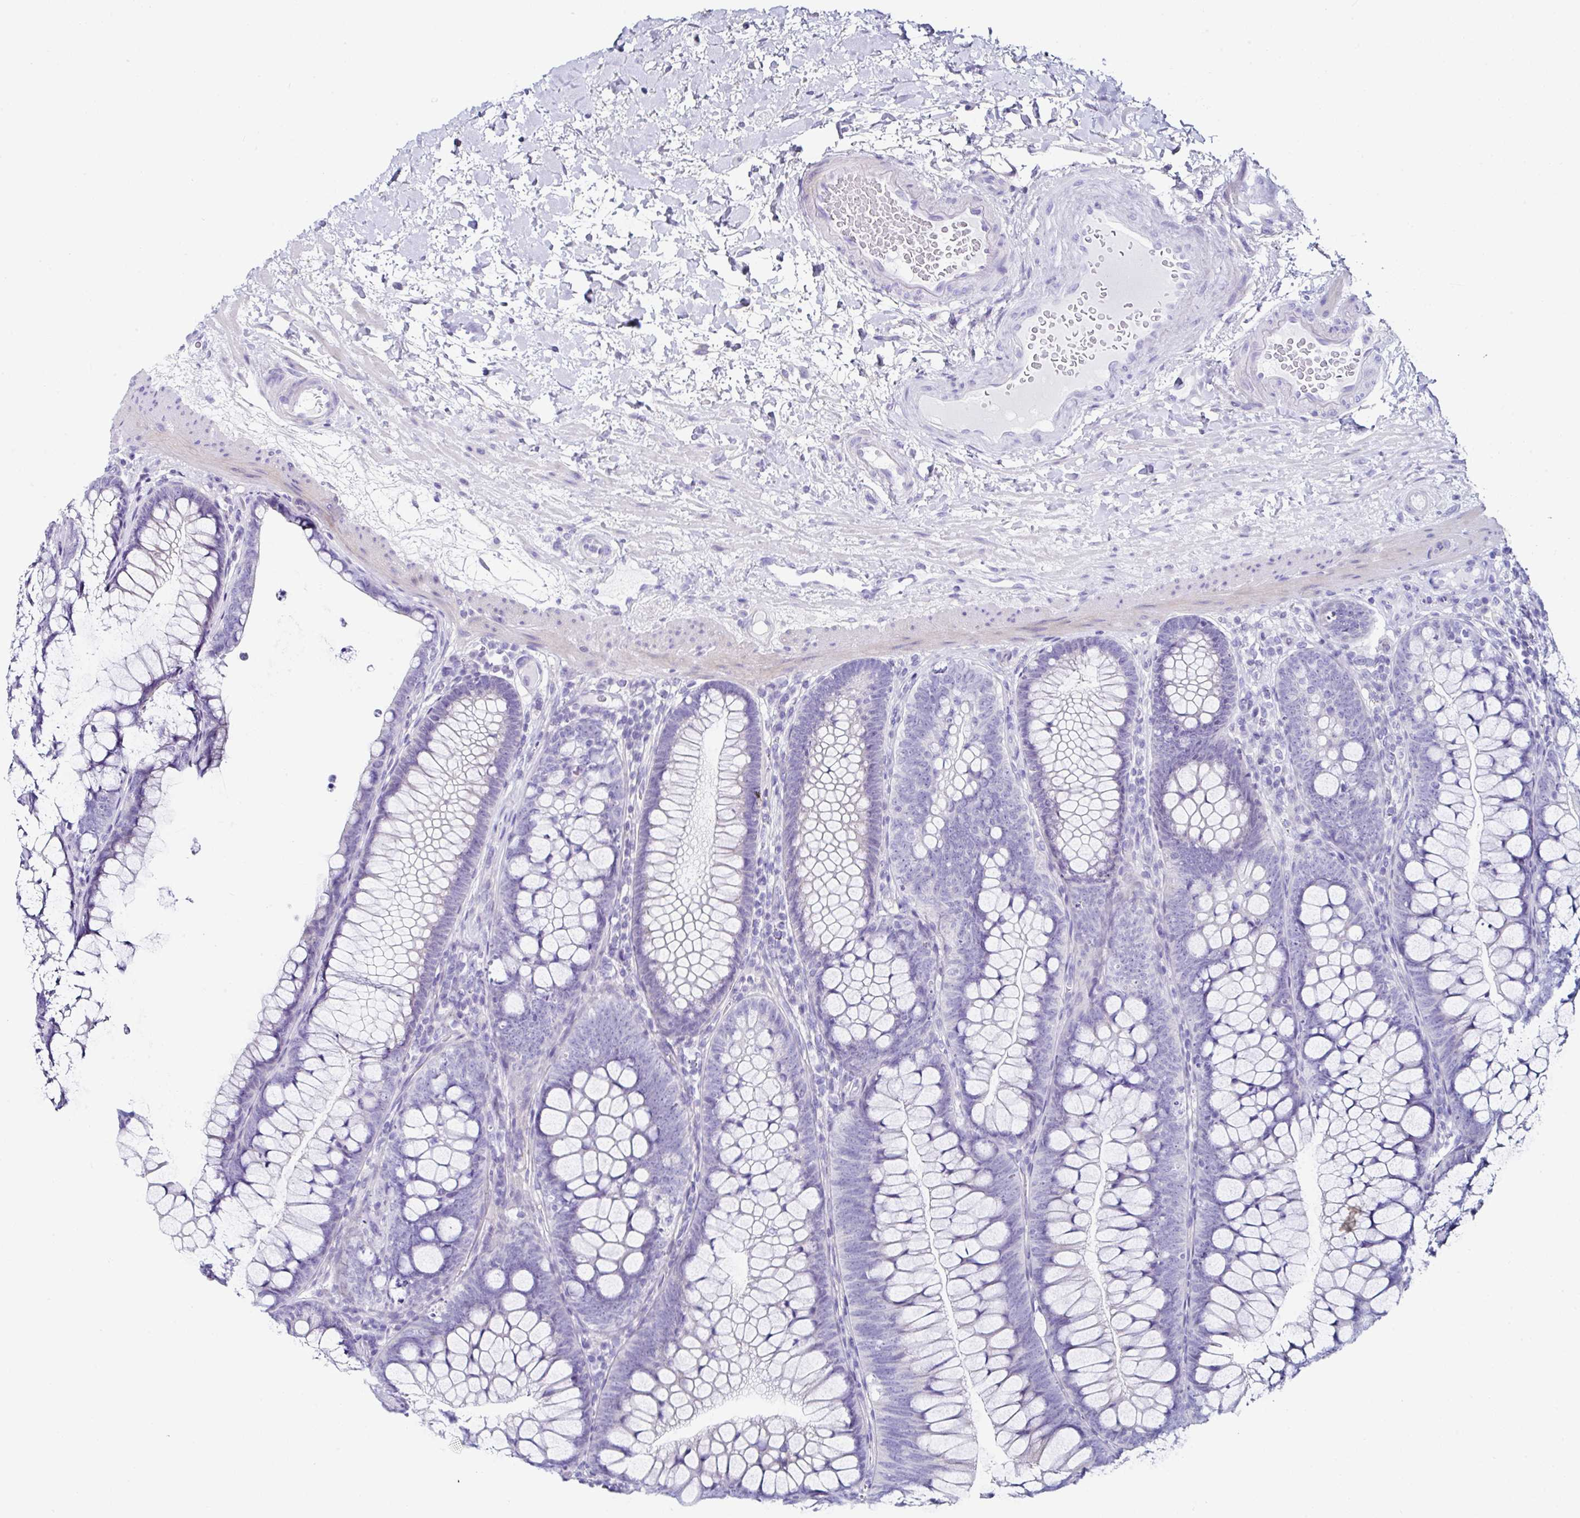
{"staining": {"intensity": "negative", "quantity": "none", "location": "none"}, "tissue": "colon", "cell_type": "Endothelial cells", "image_type": "normal", "snomed": [{"axis": "morphology", "description": "Normal tissue, NOS"}, {"axis": "morphology", "description": "Adenoma, NOS"}, {"axis": "topography", "description": "Soft tissue"}, {"axis": "topography", "description": "Colon"}], "caption": "The histopathology image demonstrates no significant positivity in endothelial cells of colon. (DAB (3,3'-diaminobenzidine) immunohistochemistry (IHC) visualized using brightfield microscopy, high magnification).", "gene": "UGT3A1", "patient": {"sex": "male", "age": 47}}